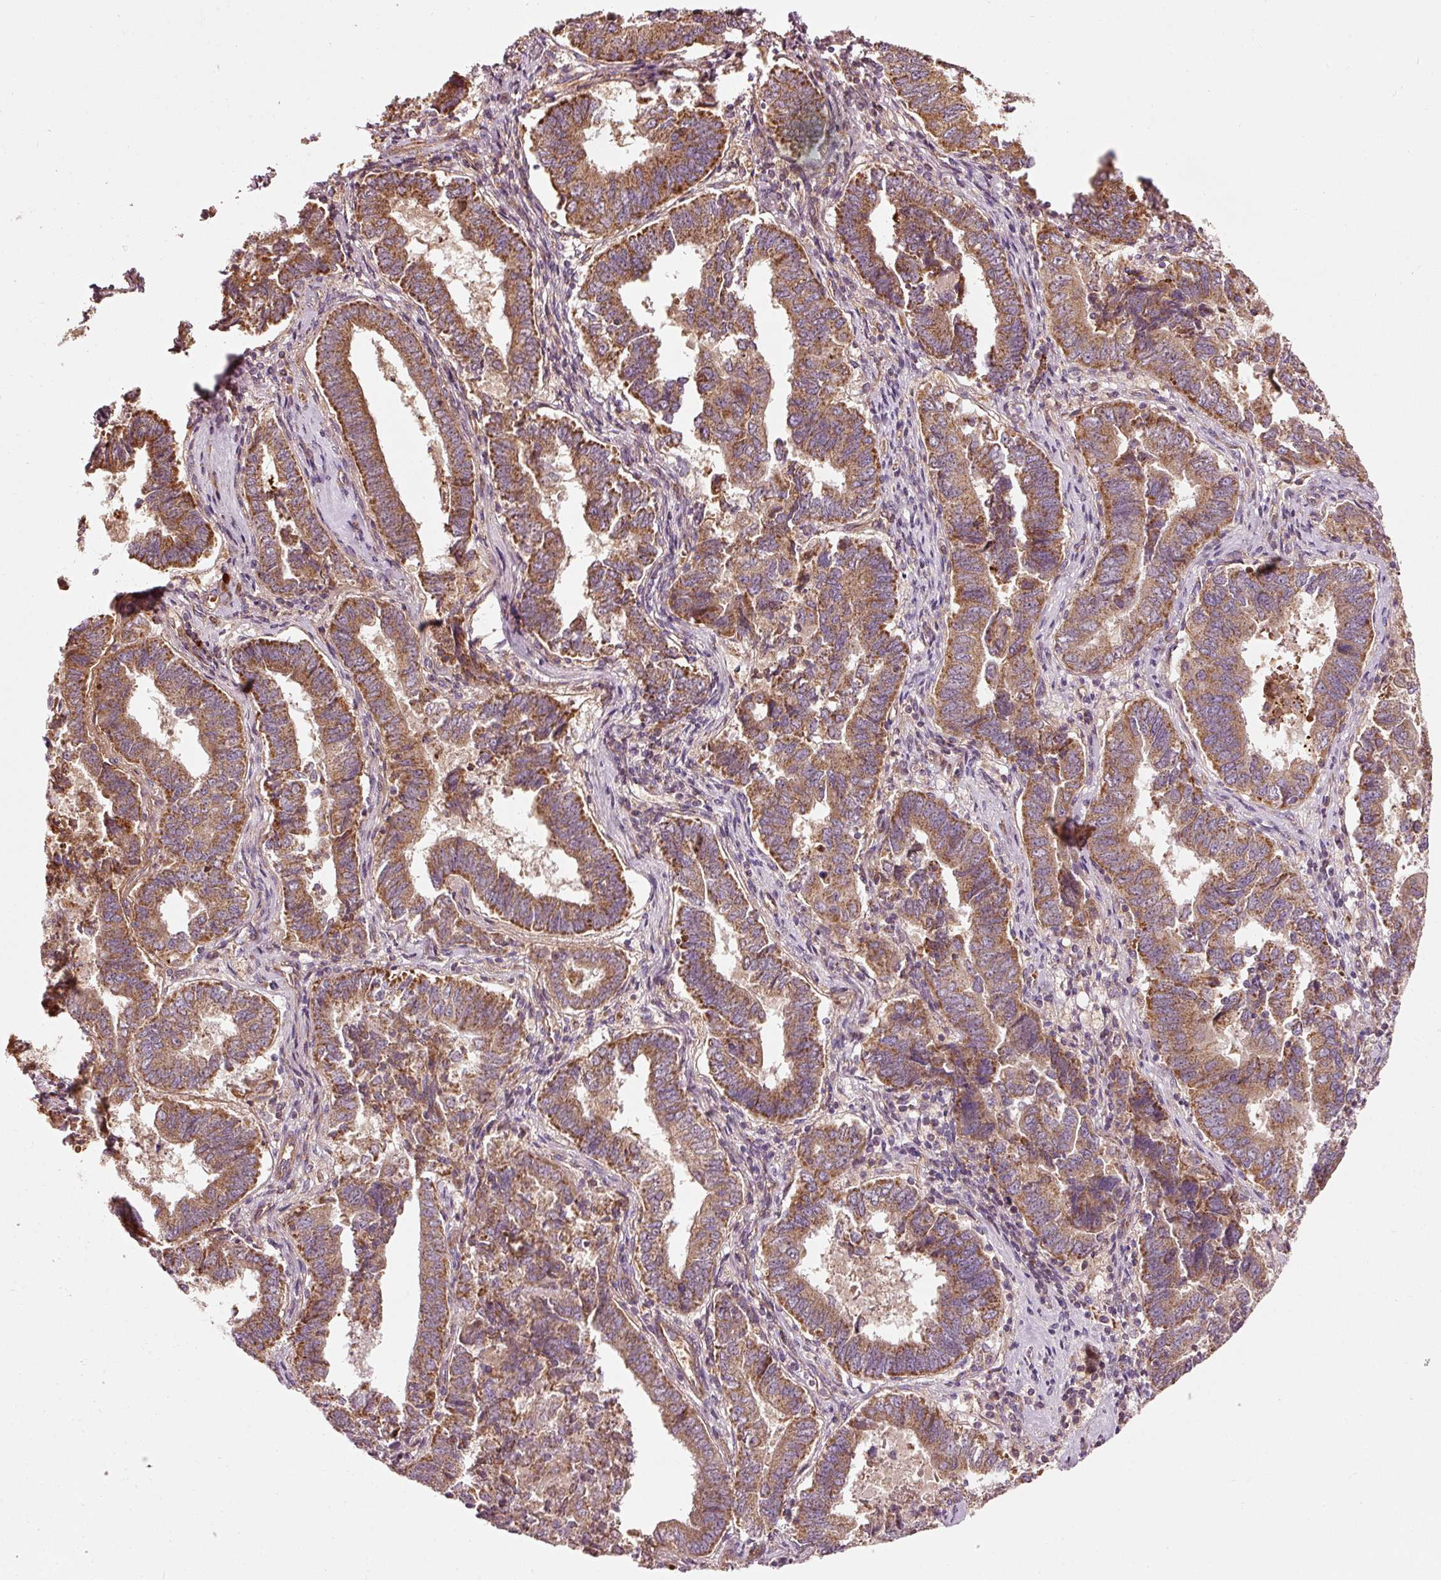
{"staining": {"intensity": "moderate", "quantity": ">75%", "location": "cytoplasmic/membranous"}, "tissue": "endometrial cancer", "cell_type": "Tumor cells", "image_type": "cancer", "snomed": [{"axis": "morphology", "description": "Adenocarcinoma, NOS"}, {"axis": "topography", "description": "Endometrium"}], "caption": "About >75% of tumor cells in endometrial cancer exhibit moderate cytoplasmic/membranous protein expression as visualized by brown immunohistochemical staining.", "gene": "ISCU", "patient": {"sex": "female", "age": 72}}